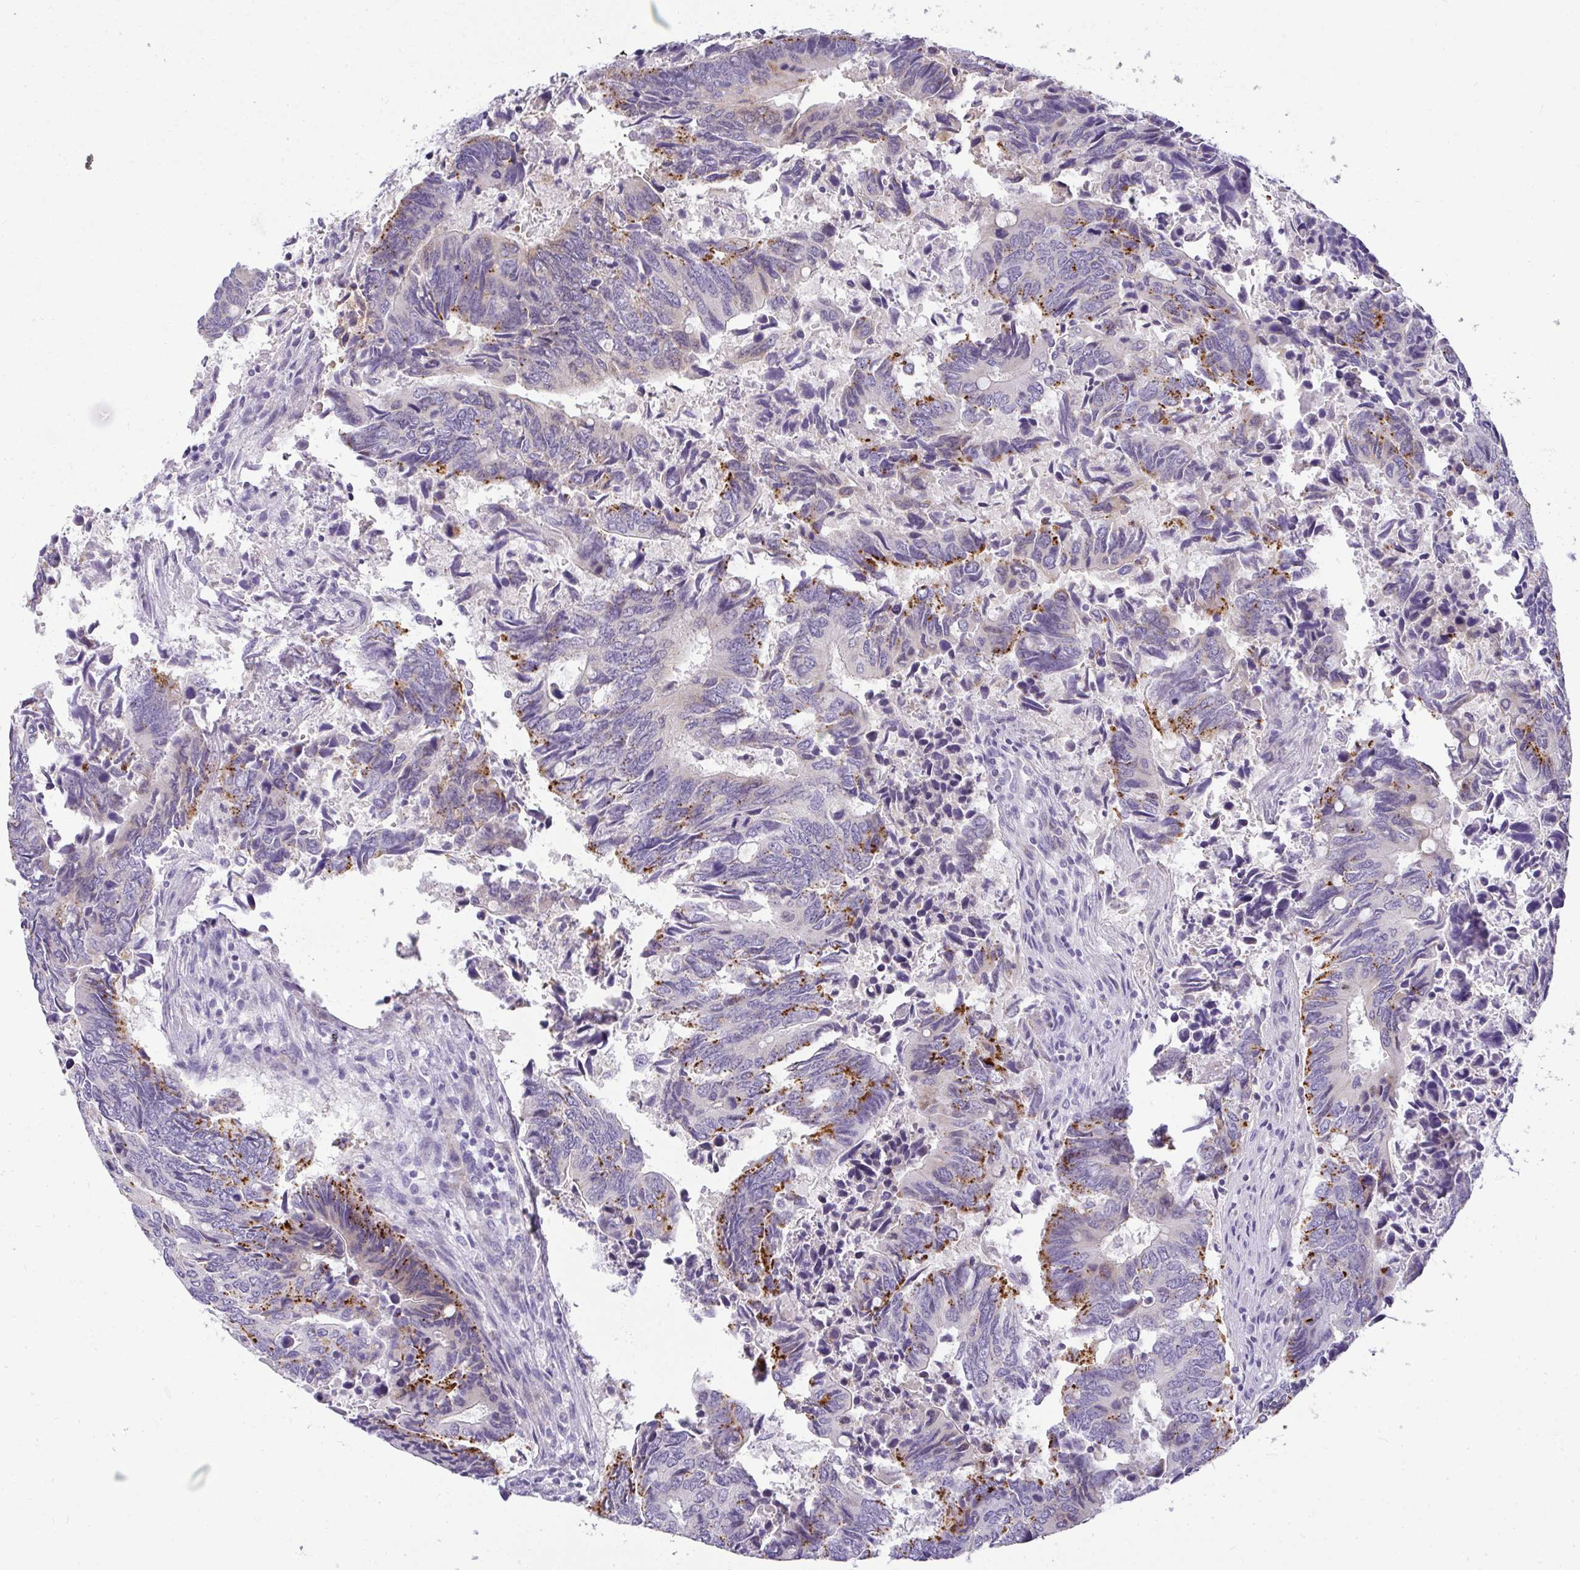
{"staining": {"intensity": "moderate", "quantity": "25%-75%", "location": "cytoplasmic/membranous"}, "tissue": "colorectal cancer", "cell_type": "Tumor cells", "image_type": "cancer", "snomed": [{"axis": "morphology", "description": "Adenocarcinoma, NOS"}, {"axis": "topography", "description": "Colon"}], "caption": "Colorectal adenocarcinoma stained with DAB (3,3'-diaminobenzidine) immunohistochemistry (IHC) reveals medium levels of moderate cytoplasmic/membranous positivity in about 25%-75% of tumor cells.", "gene": "LIPE", "patient": {"sex": "male", "age": 87}}